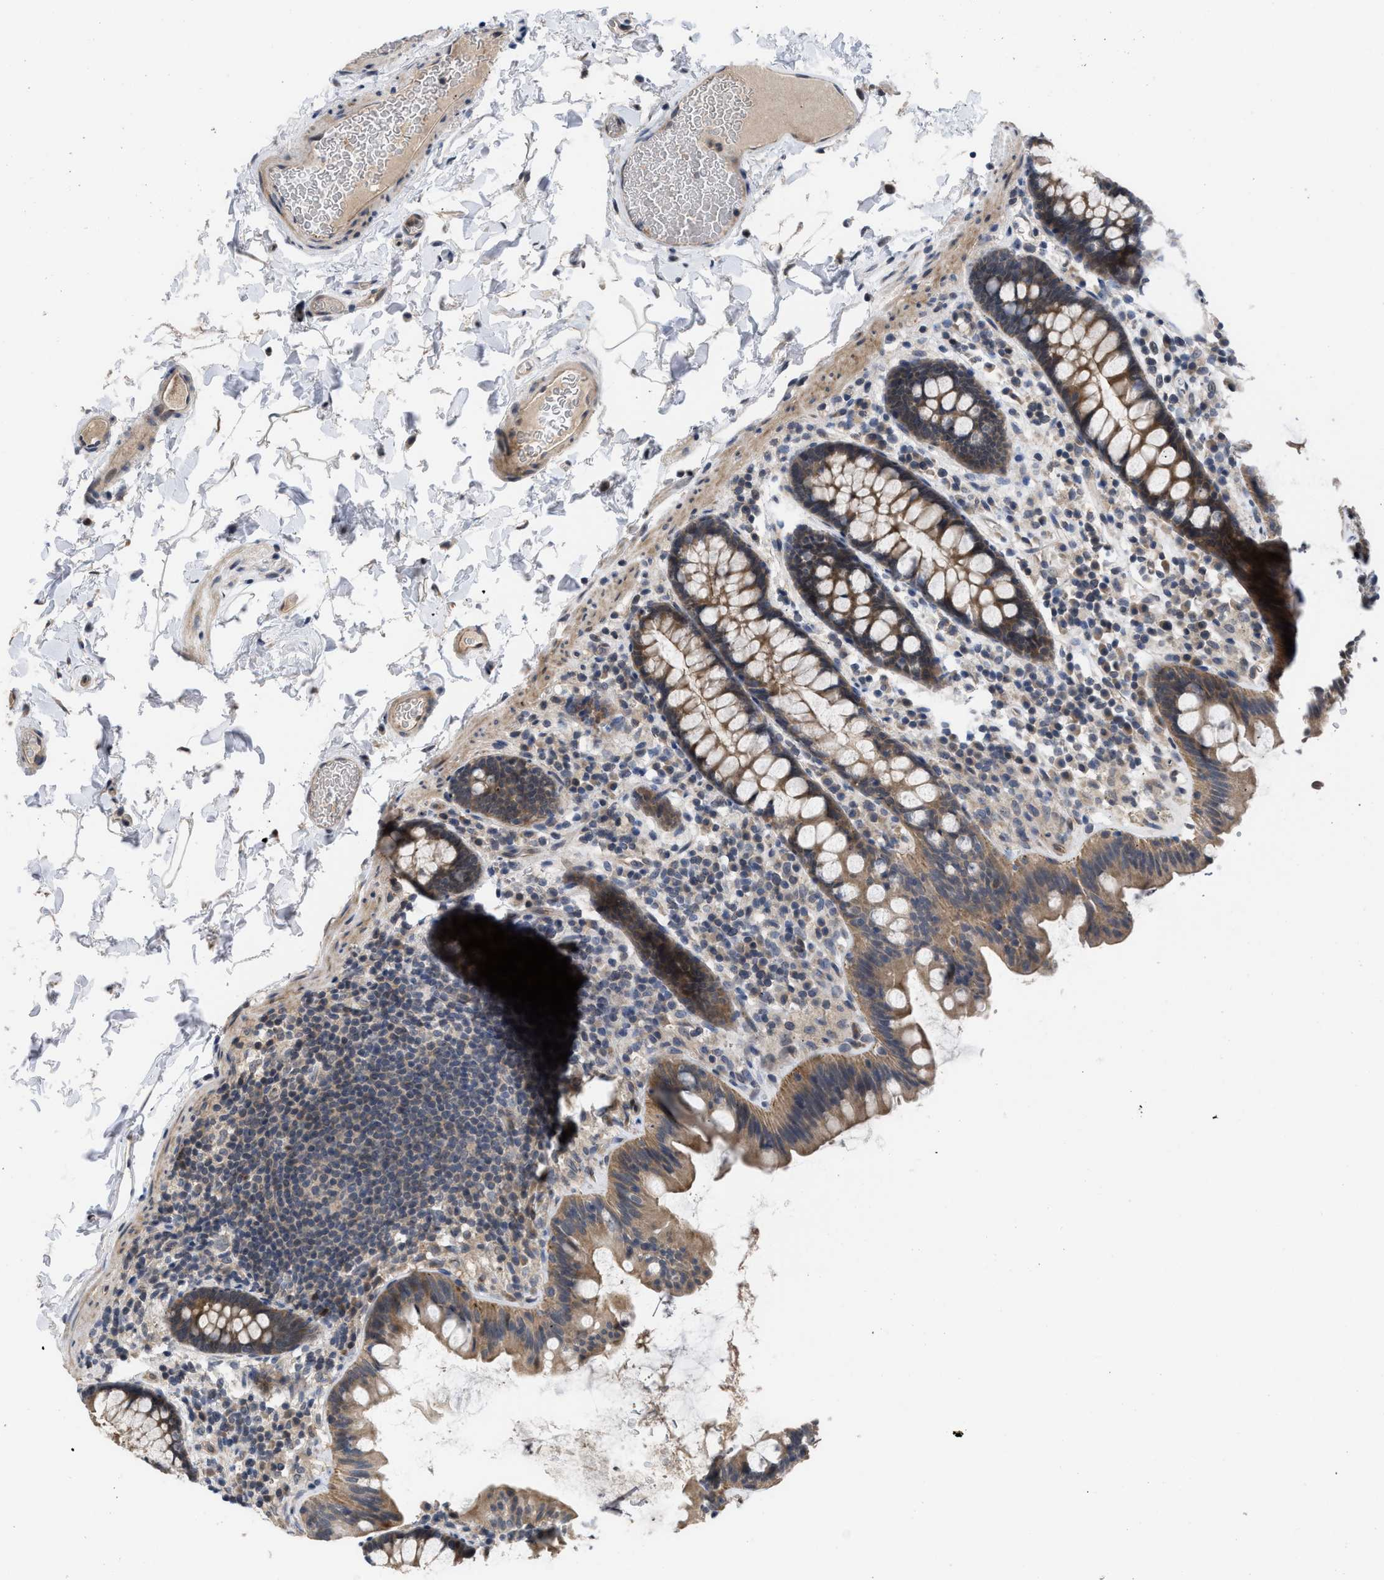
{"staining": {"intensity": "weak", "quantity": "25%-75%", "location": "cytoplasmic/membranous"}, "tissue": "colon", "cell_type": "Endothelial cells", "image_type": "normal", "snomed": [{"axis": "morphology", "description": "Normal tissue, NOS"}, {"axis": "topography", "description": "Colon"}], "caption": "Colon stained for a protein (brown) exhibits weak cytoplasmic/membranous positive positivity in about 25%-75% of endothelial cells.", "gene": "LDAF1", "patient": {"sex": "female", "age": 80}}